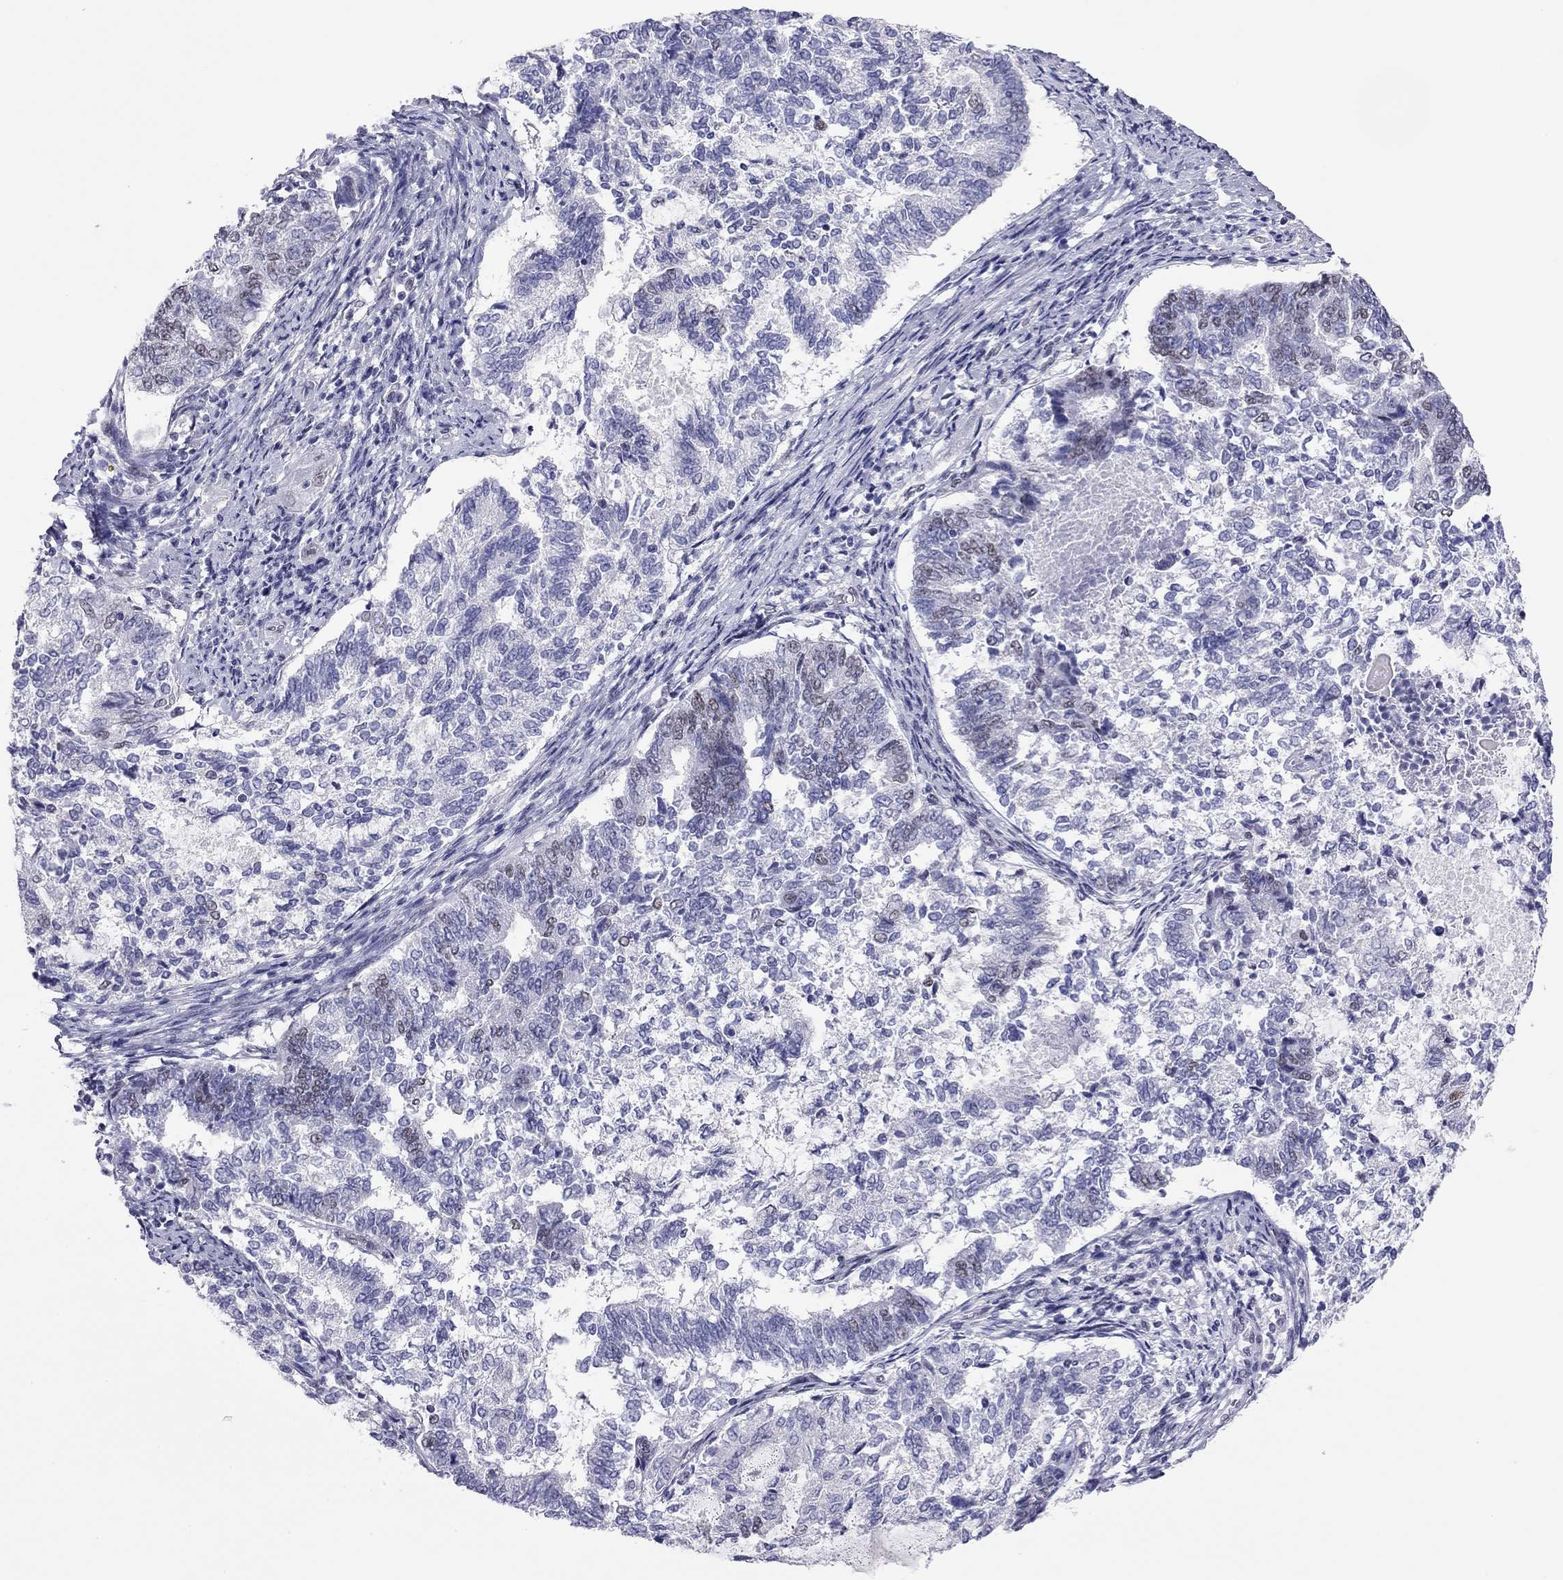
{"staining": {"intensity": "weak", "quantity": "<25%", "location": "nuclear"}, "tissue": "endometrial cancer", "cell_type": "Tumor cells", "image_type": "cancer", "snomed": [{"axis": "morphology", "description": "Adenocarcinoma, NOS"}, {"axis": "topography", "description": "Endometrium"}], "caption": "Endometrial cancer (adenocarcinoma) was stained to show a protein in brown. There is no significant staining in tumor cells. Brightfield microscopy of immunohistochemistry (IHC) stained with DAB (brown) and hematoxylin (blue), captured at high magnification.", "gene": "DOT1L", "patient": {"sex": "female", "age": 65}}